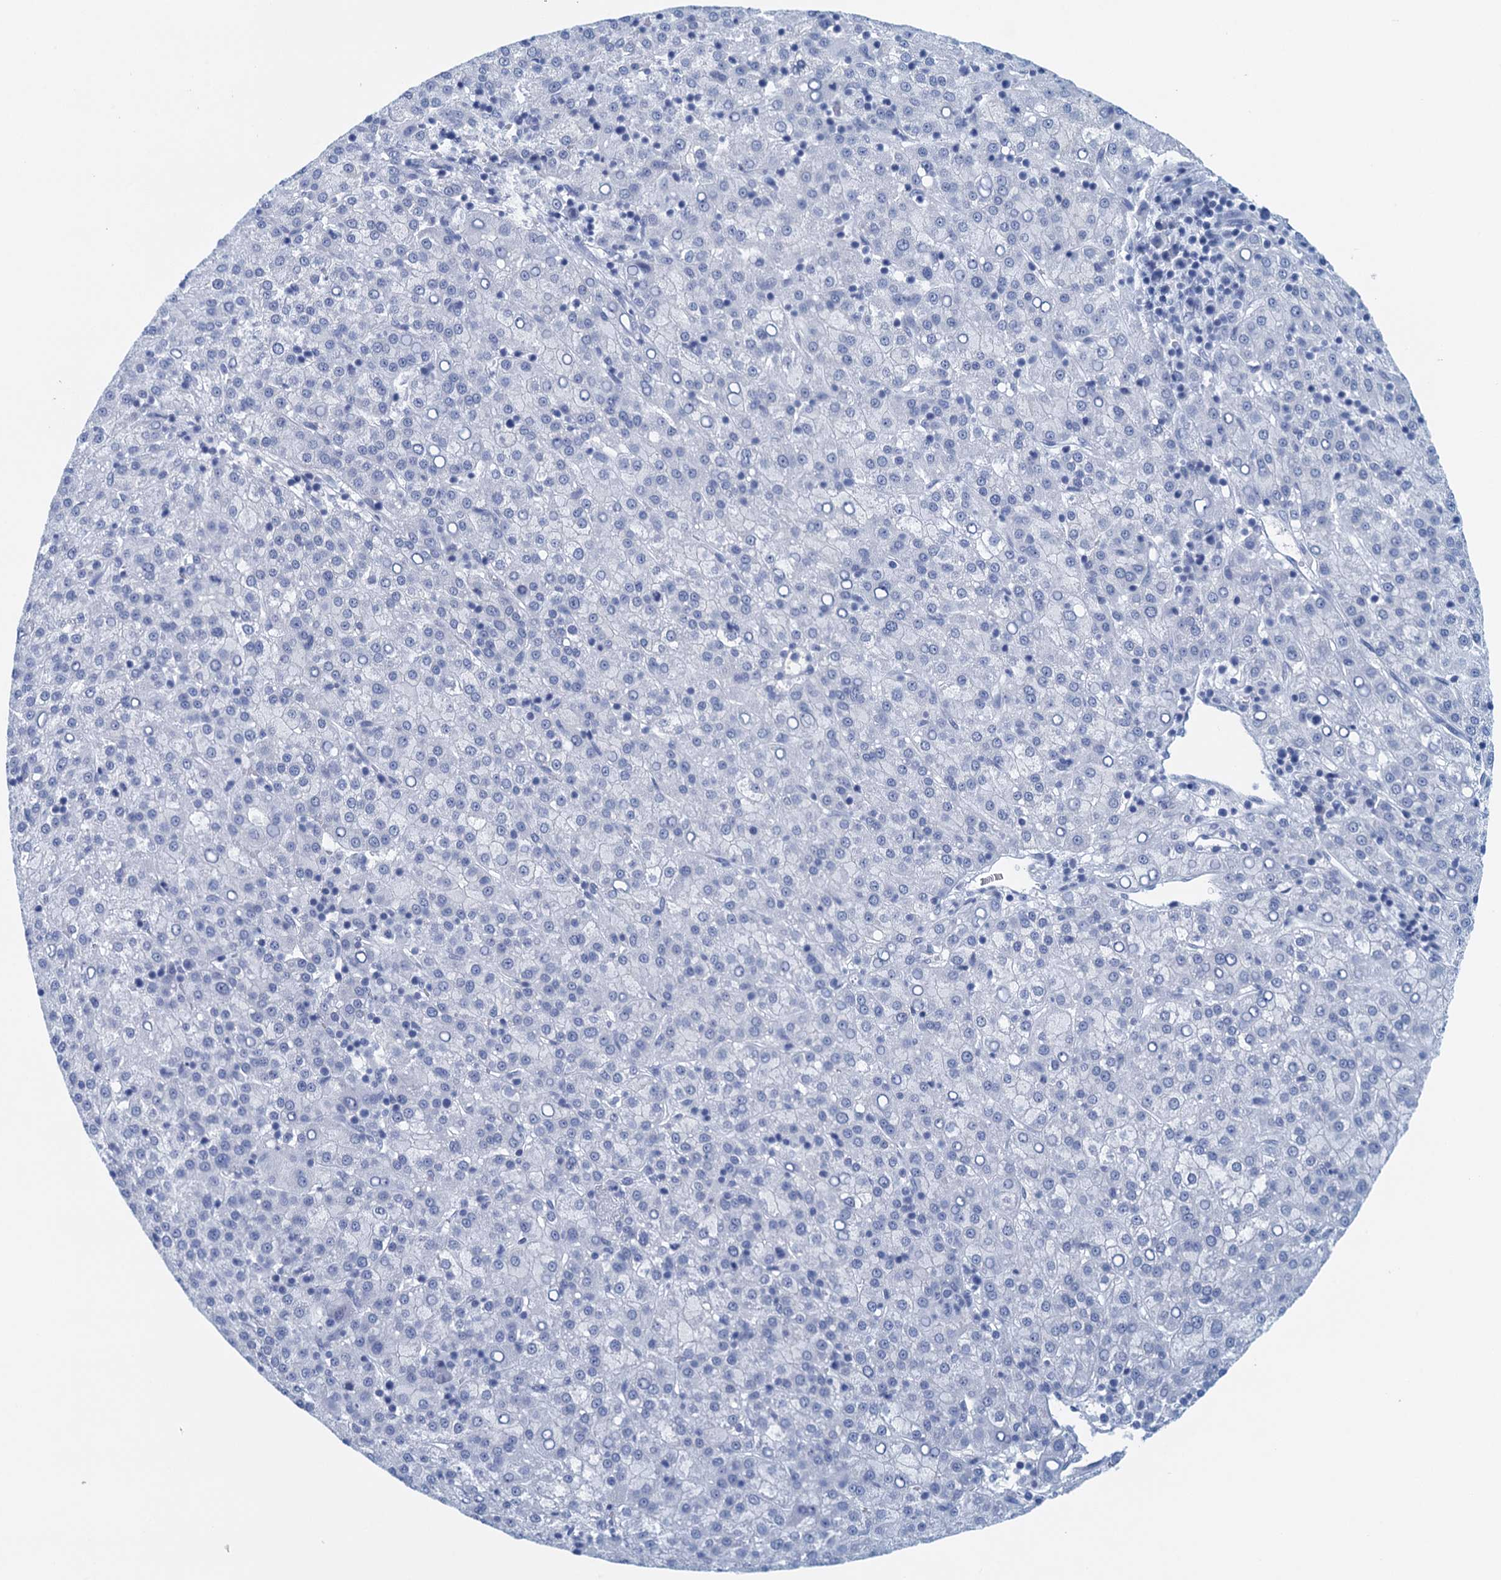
{"staining": {"intensity": "negative", "quantity": "none", "location": "none"}, "tissue": "liver cancer", "cell_type": "Tumor cells", "image_type": "cancer", "snomed": [{"axis": "morphology", "description": "Carcinoma, Hepatocellular, NOS"}, {"axis": "topography", "description": "Liver"}], "caption": "This image is of liver cancer (hepatocellular carcinoma) stained with IHC to label a protein in brown with the nuclei are counter-stained blue. There is no expression in tumor cells. The staining is performed using DAB (3,3'-diaminobenzidine) brown chromogen with nuclei counter-stained in using hematoxylin.", "gene": "CYP51A1", "patient": {"sex": "female", "age": 58}}